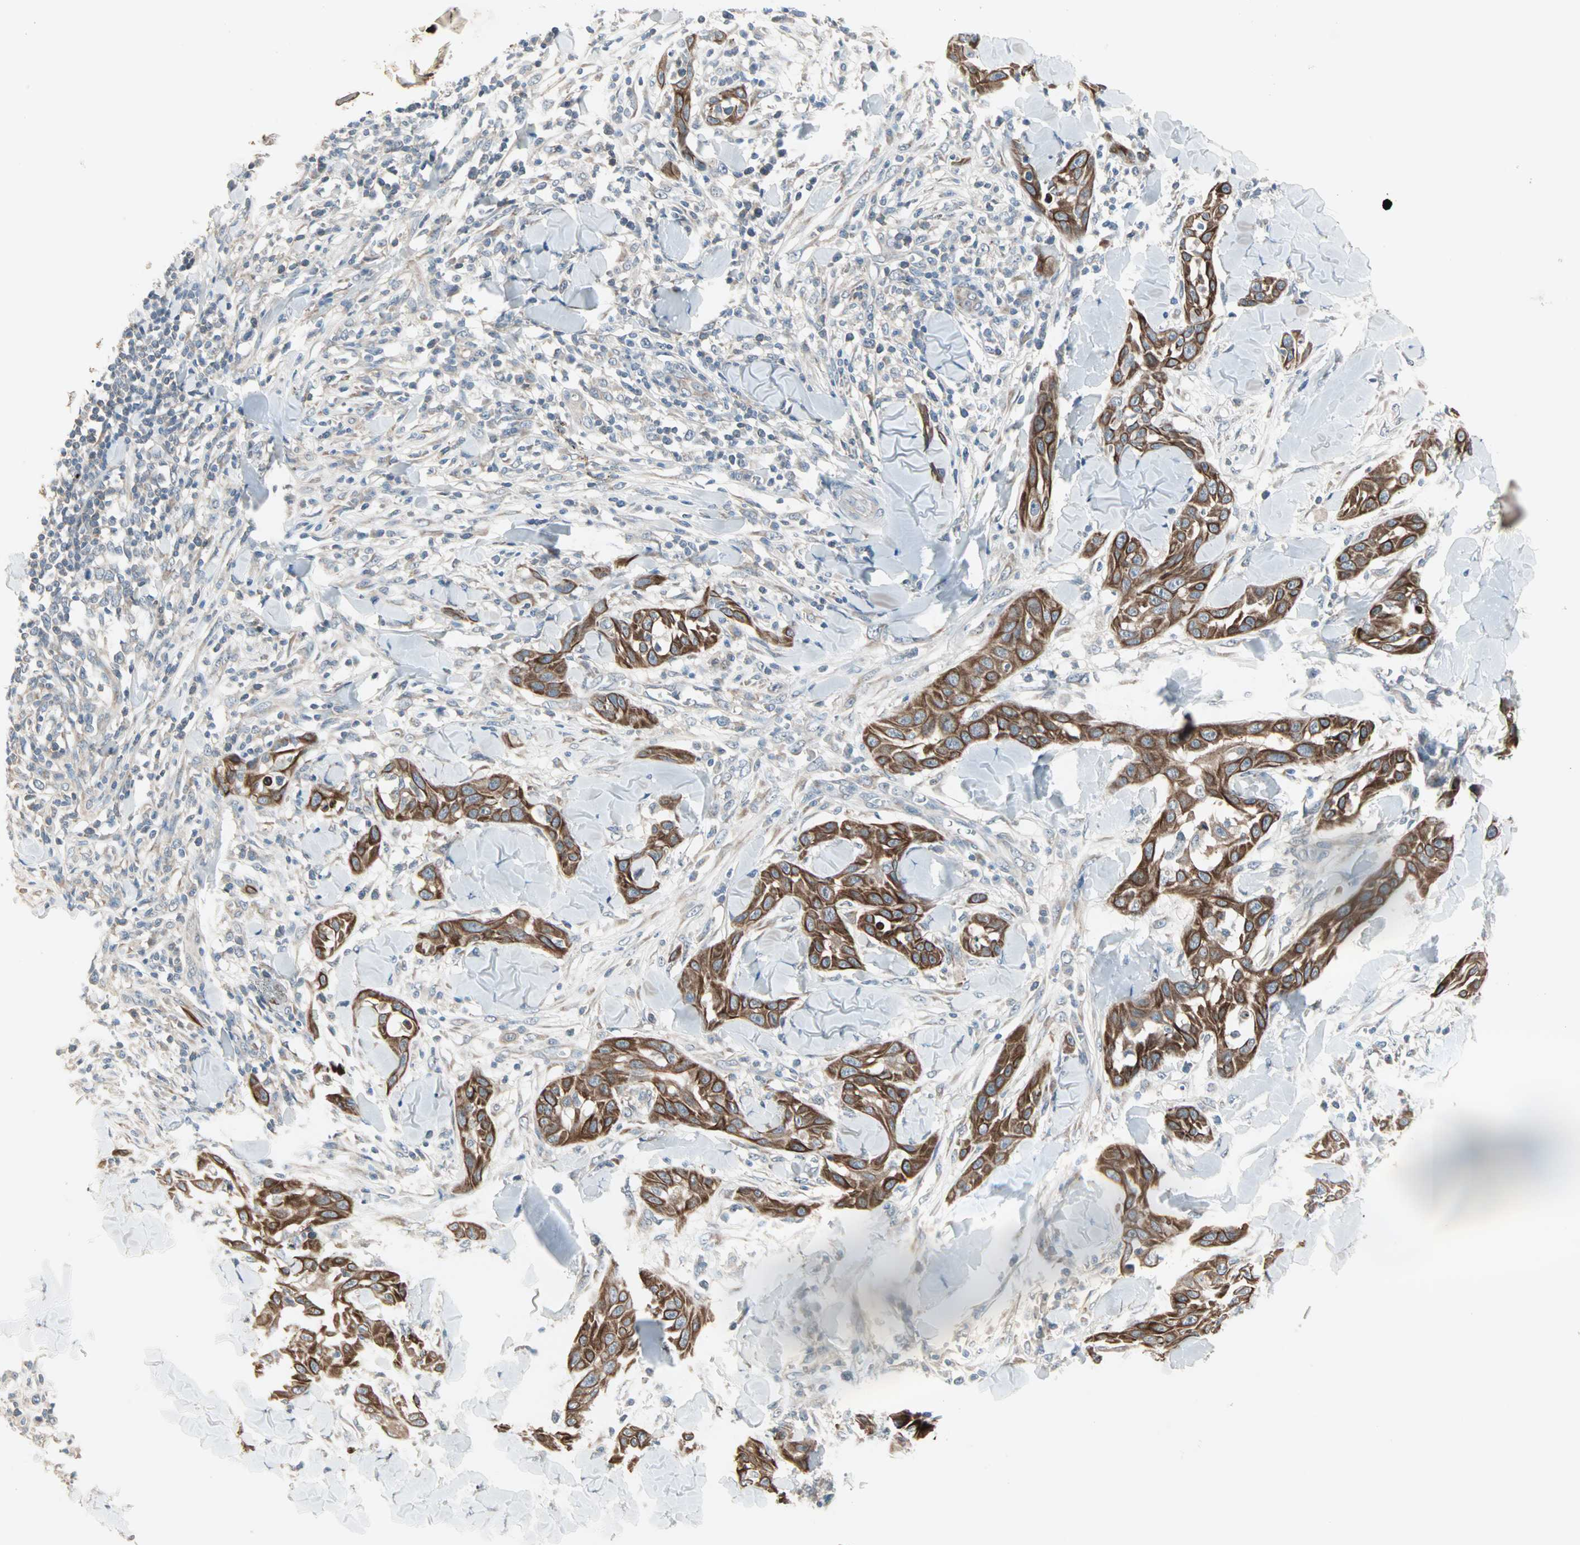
{"staining": {"intensity": "strong", "quantity": ">75%", "location": "cytoplasmic/membranous"}, "tissue": "skin cancer", "cell_type": "Tumor cells", "image_type": "cancer", "snomed": [{"axis": "morphology", "description": "Squamous cell carcinoma, NOS"}, {"axis": "topography", "description": "Skin"}], "caption": "A brown stain shows strong cytoplasmic/membranous positivity of a protein in human skin squamous cell carcinoma tumor cells.", "gene": "ZFP36", "patient": {"sex": "male", "age": 24}}